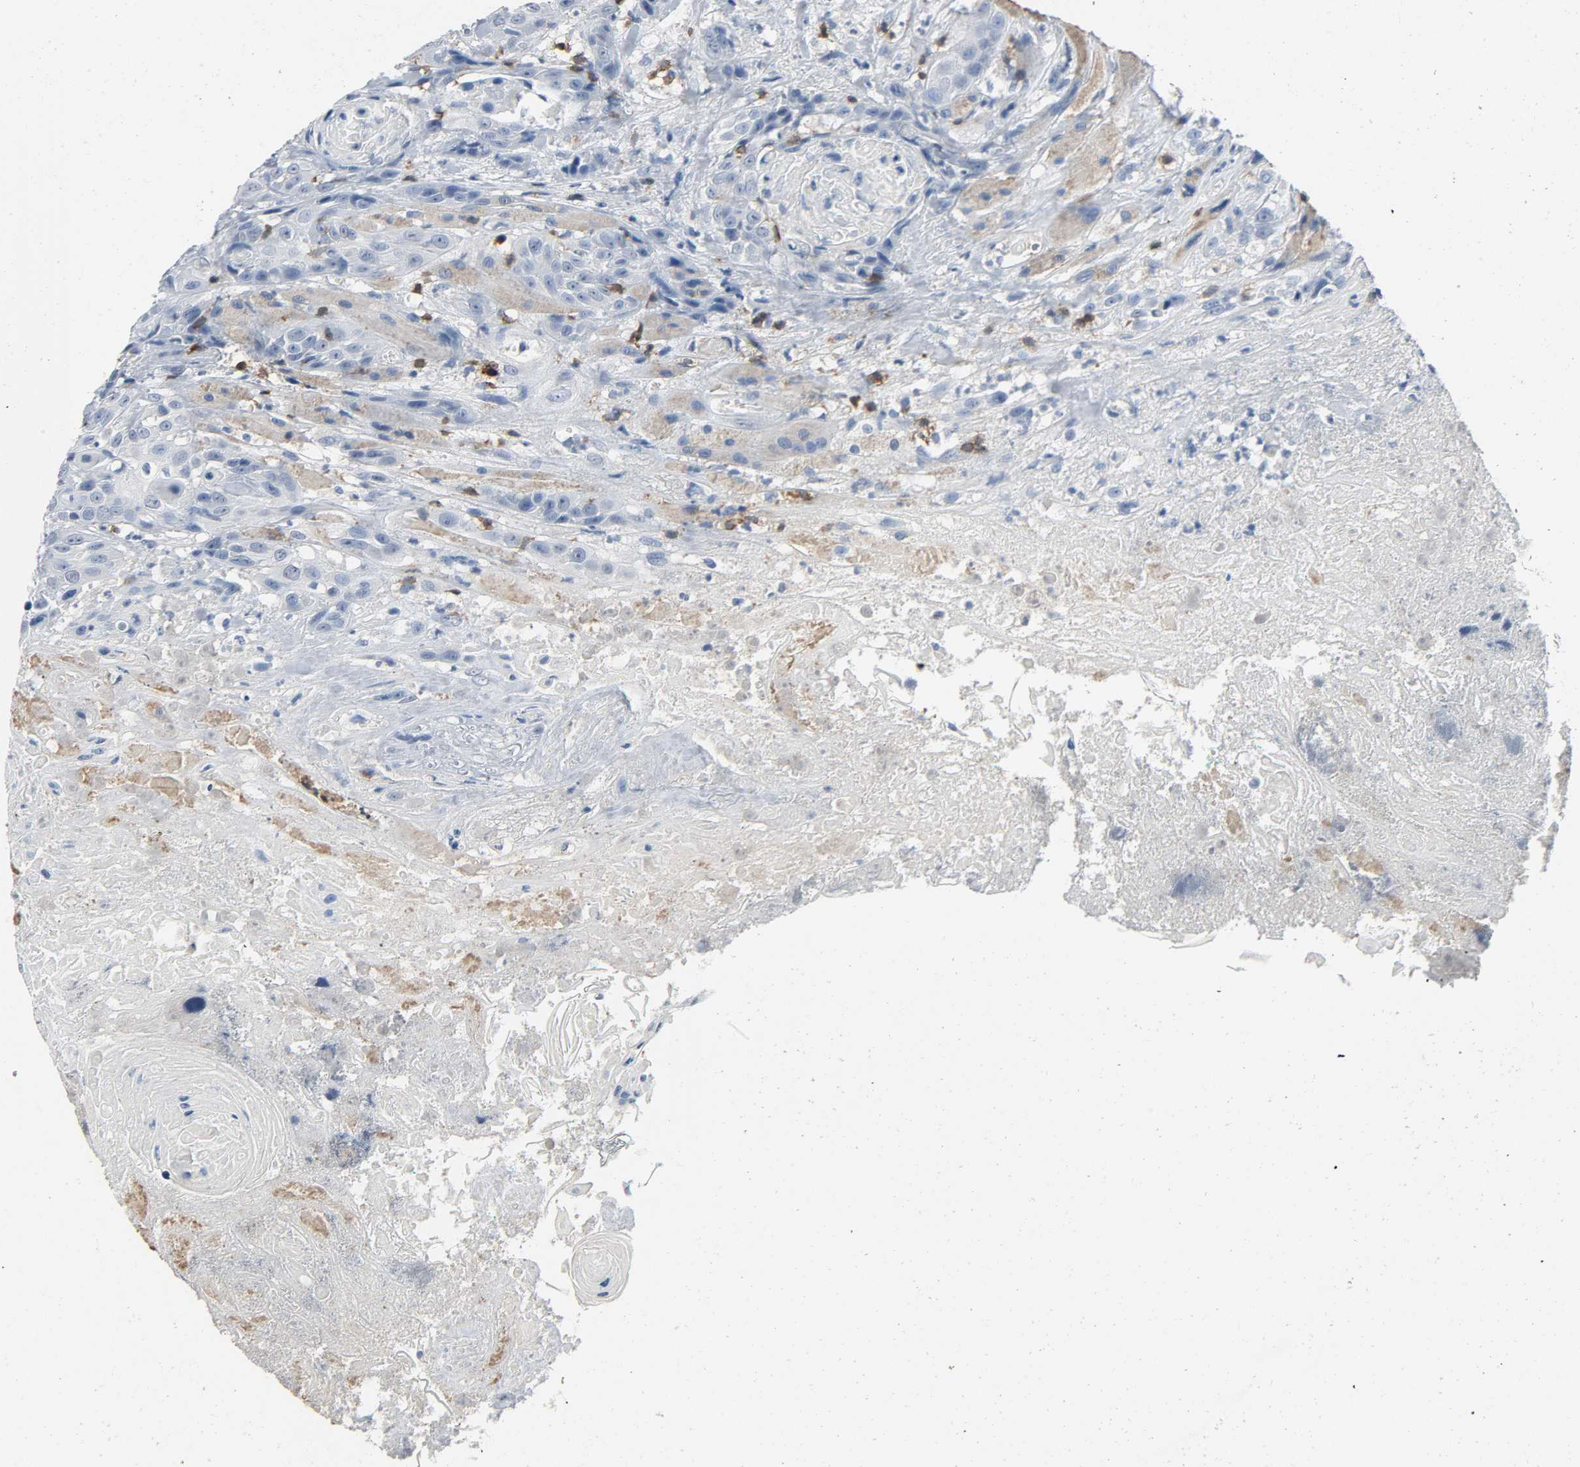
{"staining": {"intensity": "negative", "quantity": "none", "location": "none"}, "tissue": "head and neck cancer", "cell_type": "Tumor cells", "image_type": "cancer", "snomed": [{"axis": "morphology", "description": "Squamous cell carcinoma, NOS"}, {"axis": "topography", "description": "Head-Neck"}], "caption": "The IHC photomicrograph has no significant positivity in tumor cells of head and neck cancer (squamous cell carcinoma) tissue.", "gene": "LCK", "patient": {"sex": "female", "age": 84}}